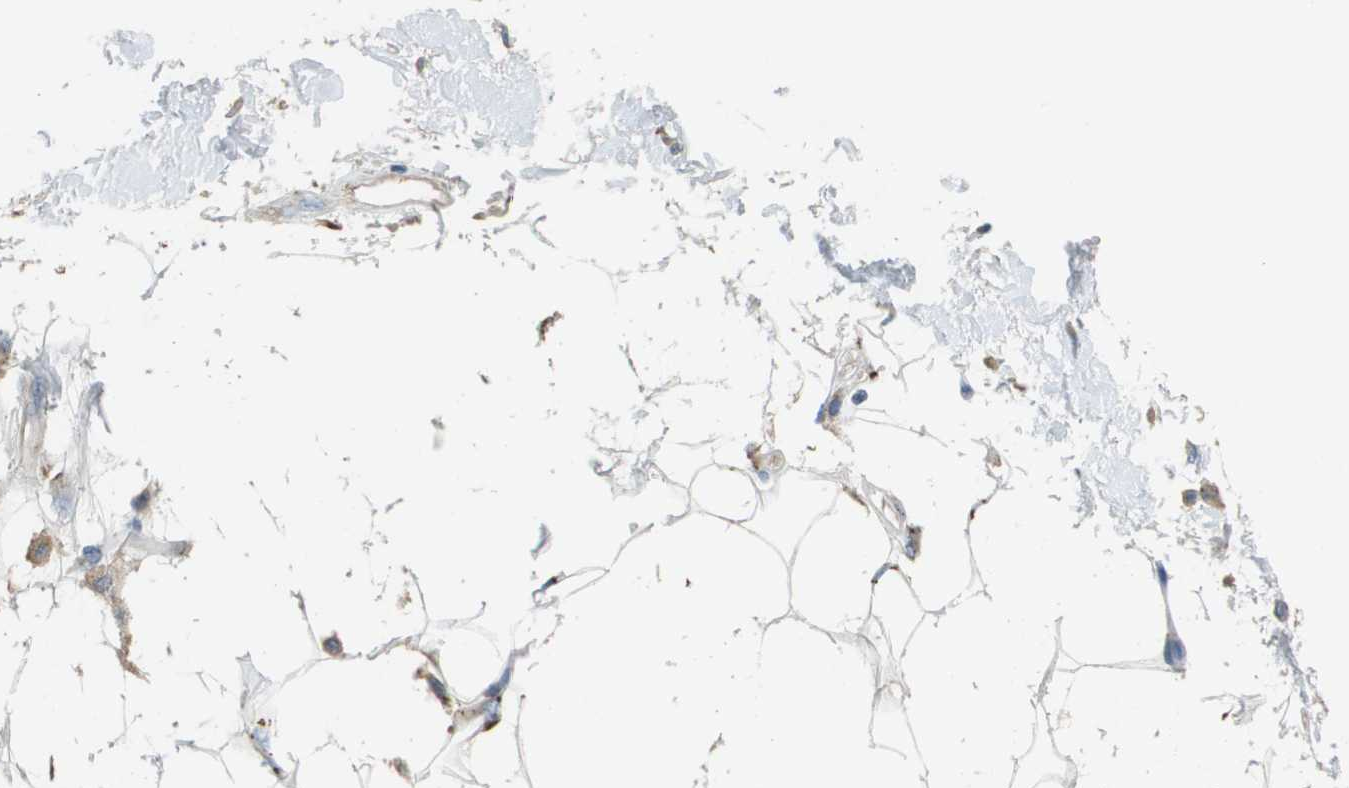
{"staining": {"intensity": "weak", "quantity": "25%-75%", "location": "cytoplasmic/membranous"}, "tissue": "adipose tissue", "cell_type": "Adipocytes", "image_type": "normal", "snomed": [{"axis": "morphology", "description": "Normal tissue, NOS"}, {"axis": "morphology", "description": "Squamous cell carcinoma, NOS"}, {"axis": "topography", "description": "Skin"}, {"axis": "topography", "description": "Peripheral nerve tissue"}], "caption": "A low amount of weak cytoplasmic/membranous staining is seen in about 25%-75% of adipocytes in unremarkable adipose tissue. The staining was performed using DAB, with brown indicating positive protein expression. Nuclei are stained blue with hematoxylin.", "gene": "CASP10", "patient": {"sex": "male", "age": 83}}